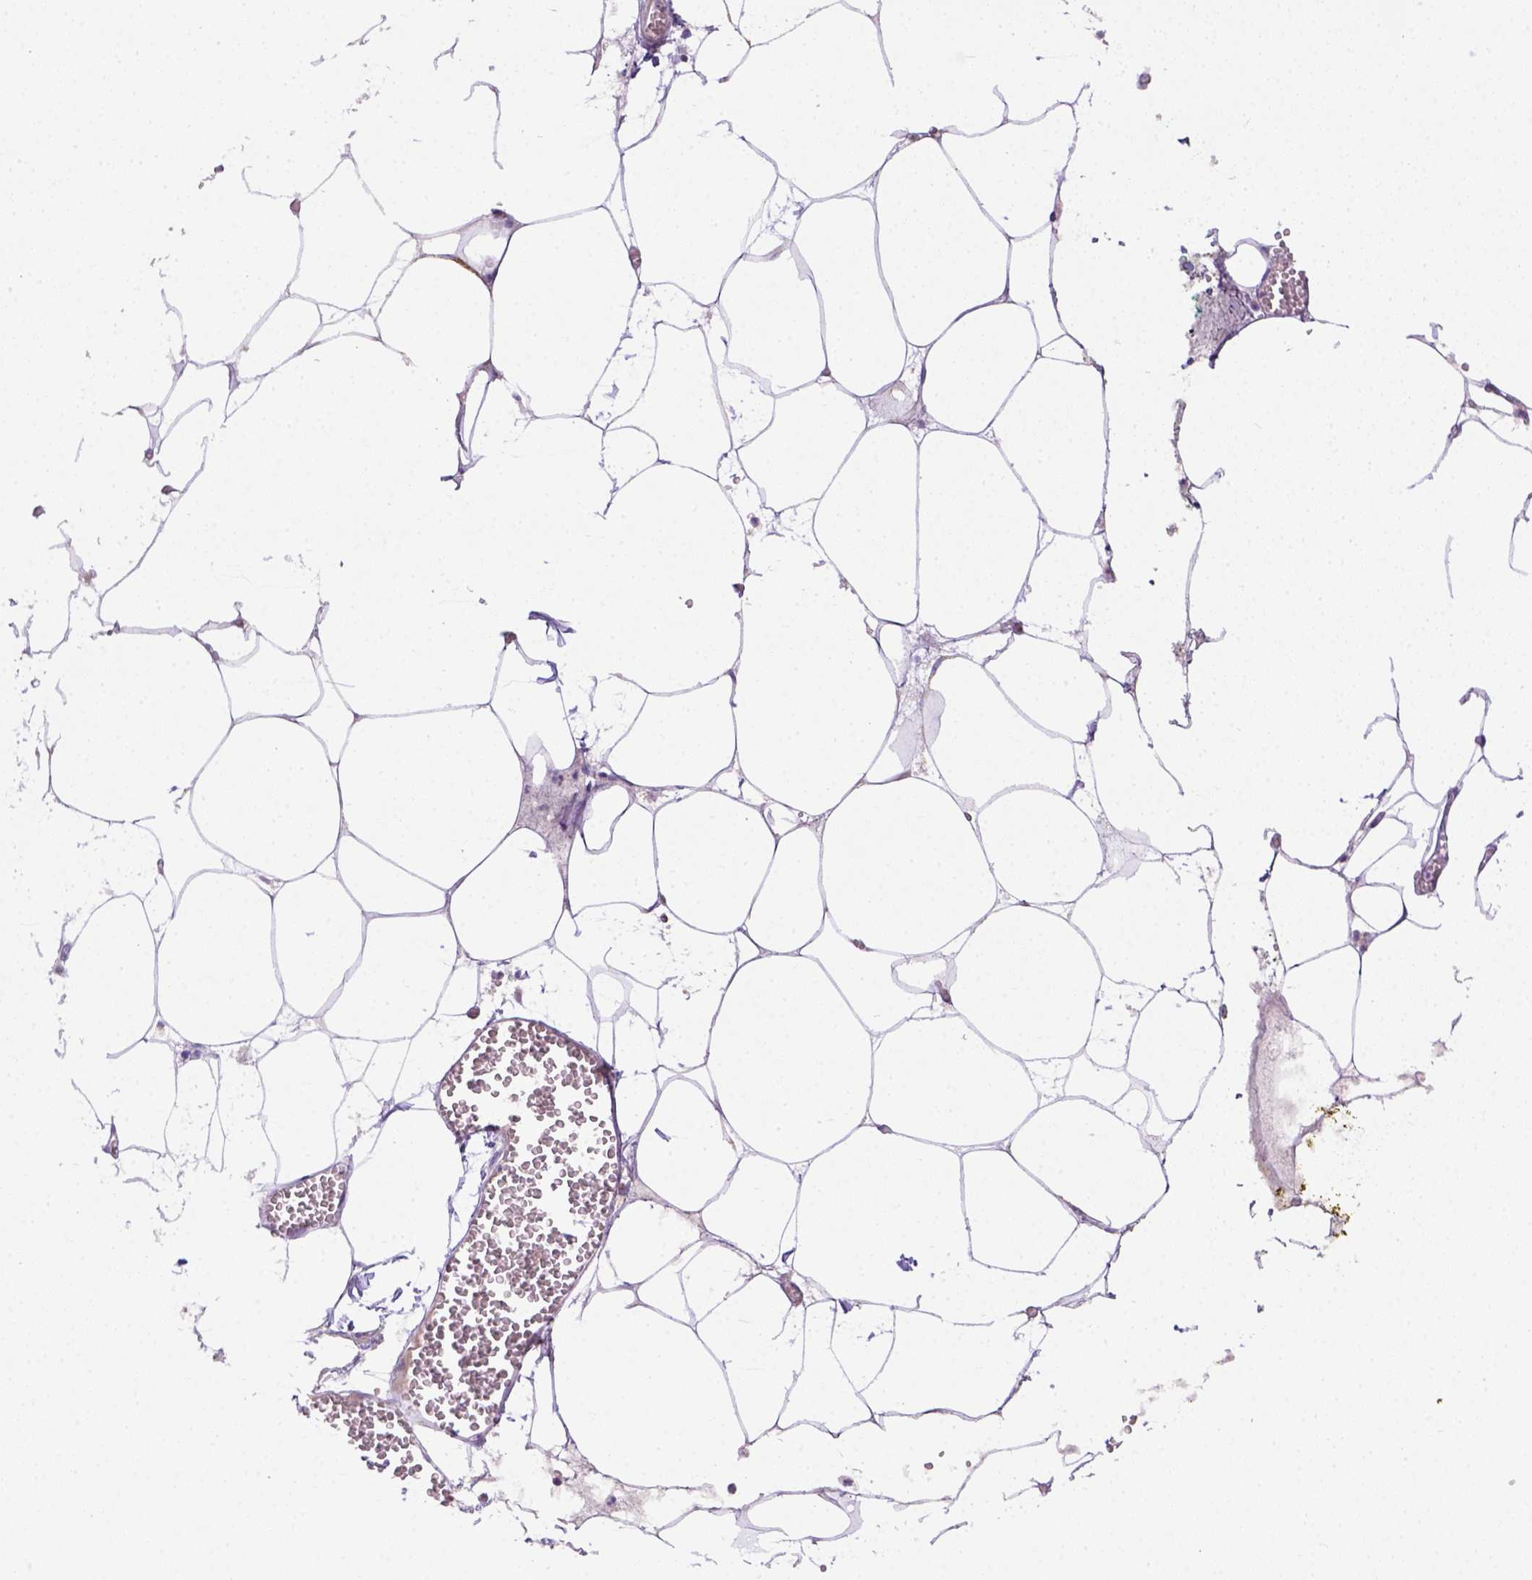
{"staining": {"intensity": "moderate", "quantity": ">75%", "location": "cytoplasmic/membranous"}, "tissue": "adipose tissue", "cell_type": "Adipocytes", "image_type": "normal", "snomed": [{"axis": "morphology", "description": "Normal tissue, NOS"}, {"axis": "topography", "description": "Adipose tissue"}, {"axis": "topography", "description": "Pancreas"}, {"axis": "topography", "description": "Peripheral nerve tissue"}], "caption": "Protein expression analysis of normal human adipose tissue reveals moderate cytoplasmic/membranous expression in approximately >75% of adipocytes.", "gene": "MT", "patient": {"sex": "female", "age": 58}}